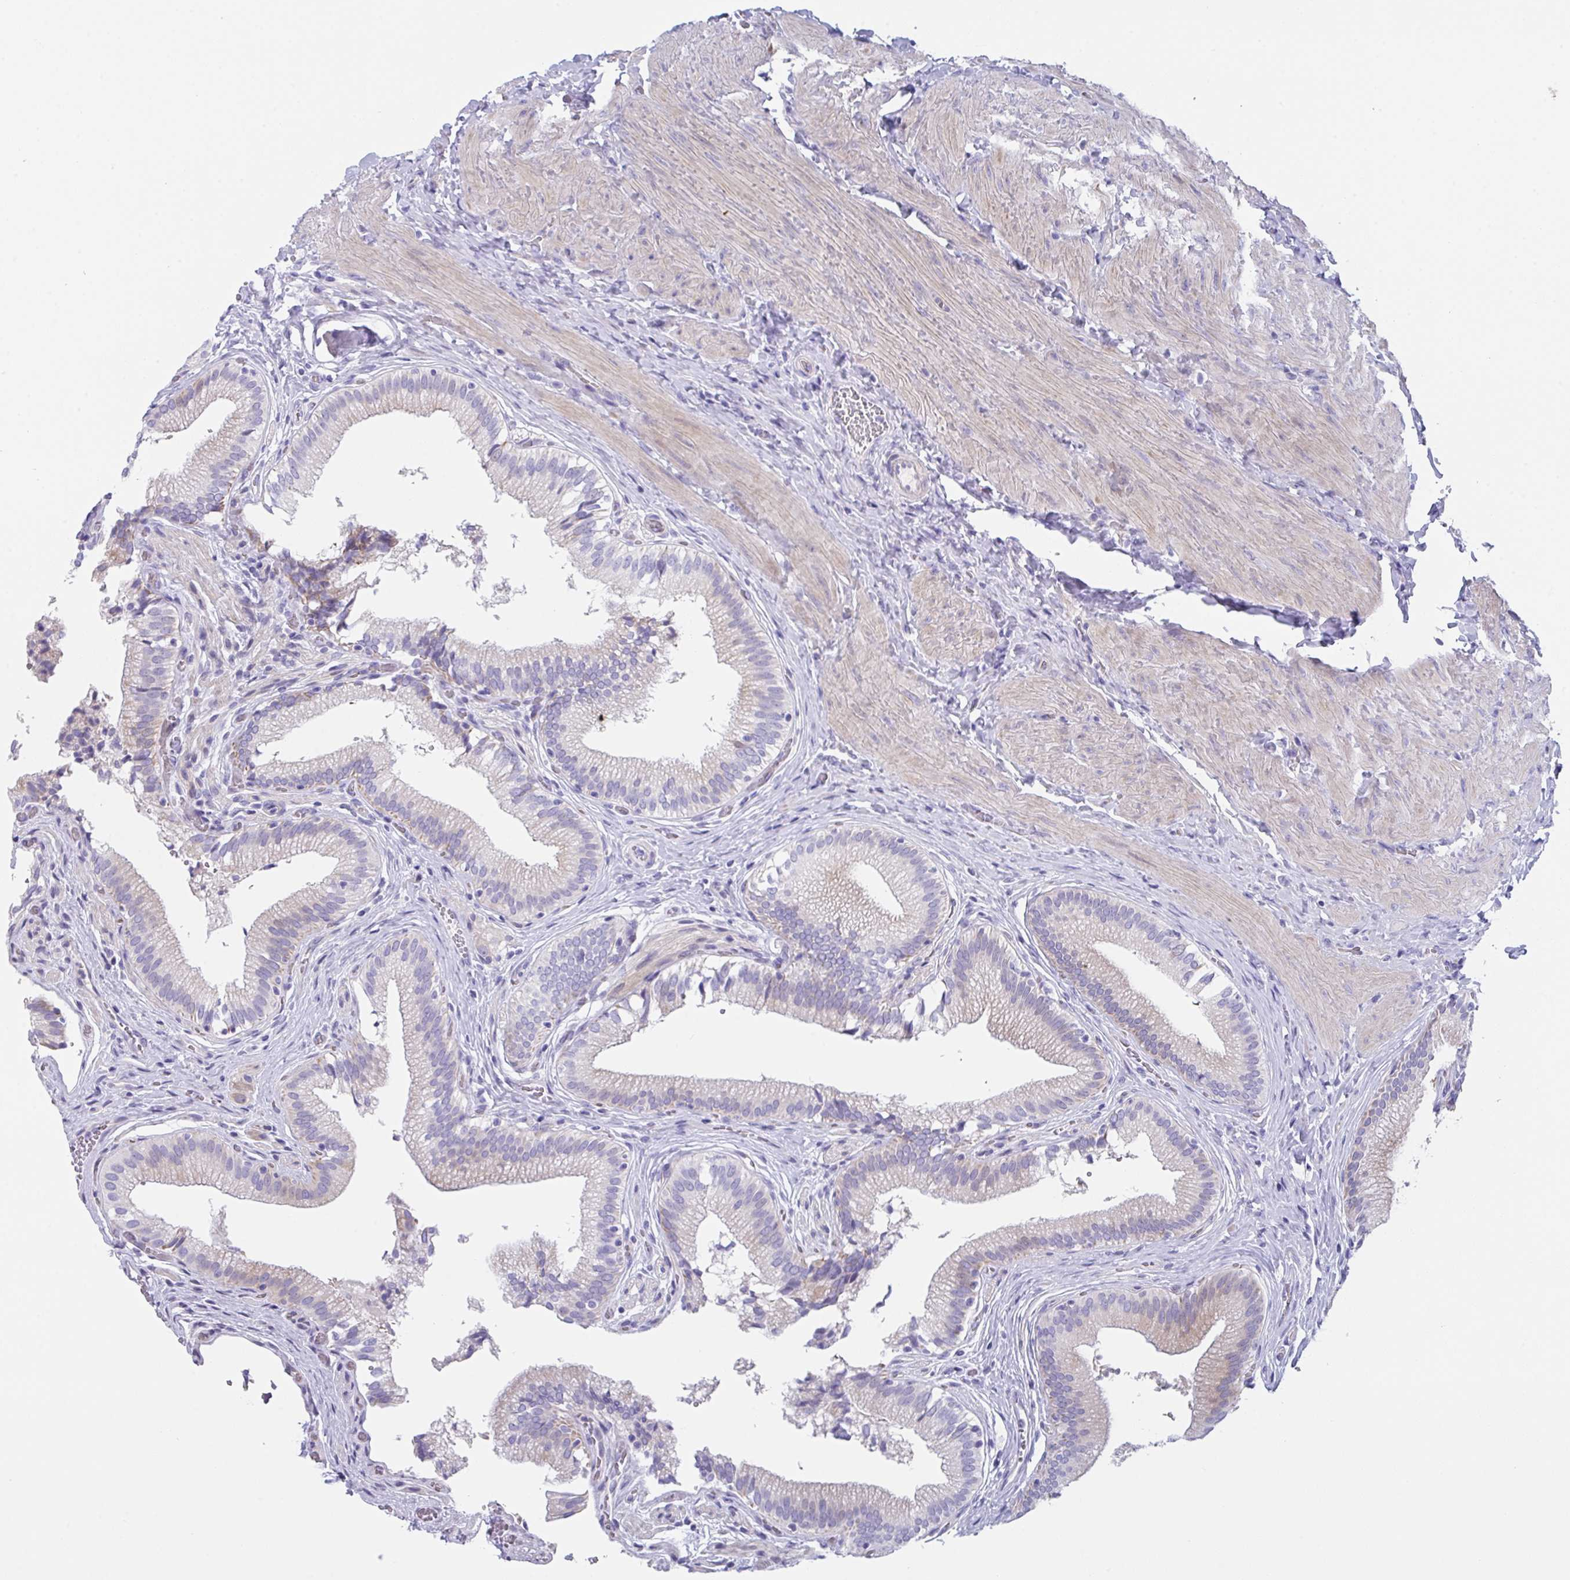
{"staining": {"intensity": "moderate", "quantity": "<25%", "location": "cytoplasmic/membranous"}, "tissue": "gallbladder", "cell_type": "Glandular cells", "image_type": "normal", "snomed": [{"axis": "morphology", "description": "Normal tissue, NOS"}, {"axis": "topography", "description": "Gallbladder"}, {"axis": "topography", "description": "Peripheral nerve tissue"}], "caption": "Protein analysis of normal gallbladder exhibits moderate cytoplasmic/membranous staining in approximately <25% of glandular cells. (IHC, brightfield microscopy, high magnification).", "gene": "FBXO47", "patient": {"sex": "male", "age": 17}}